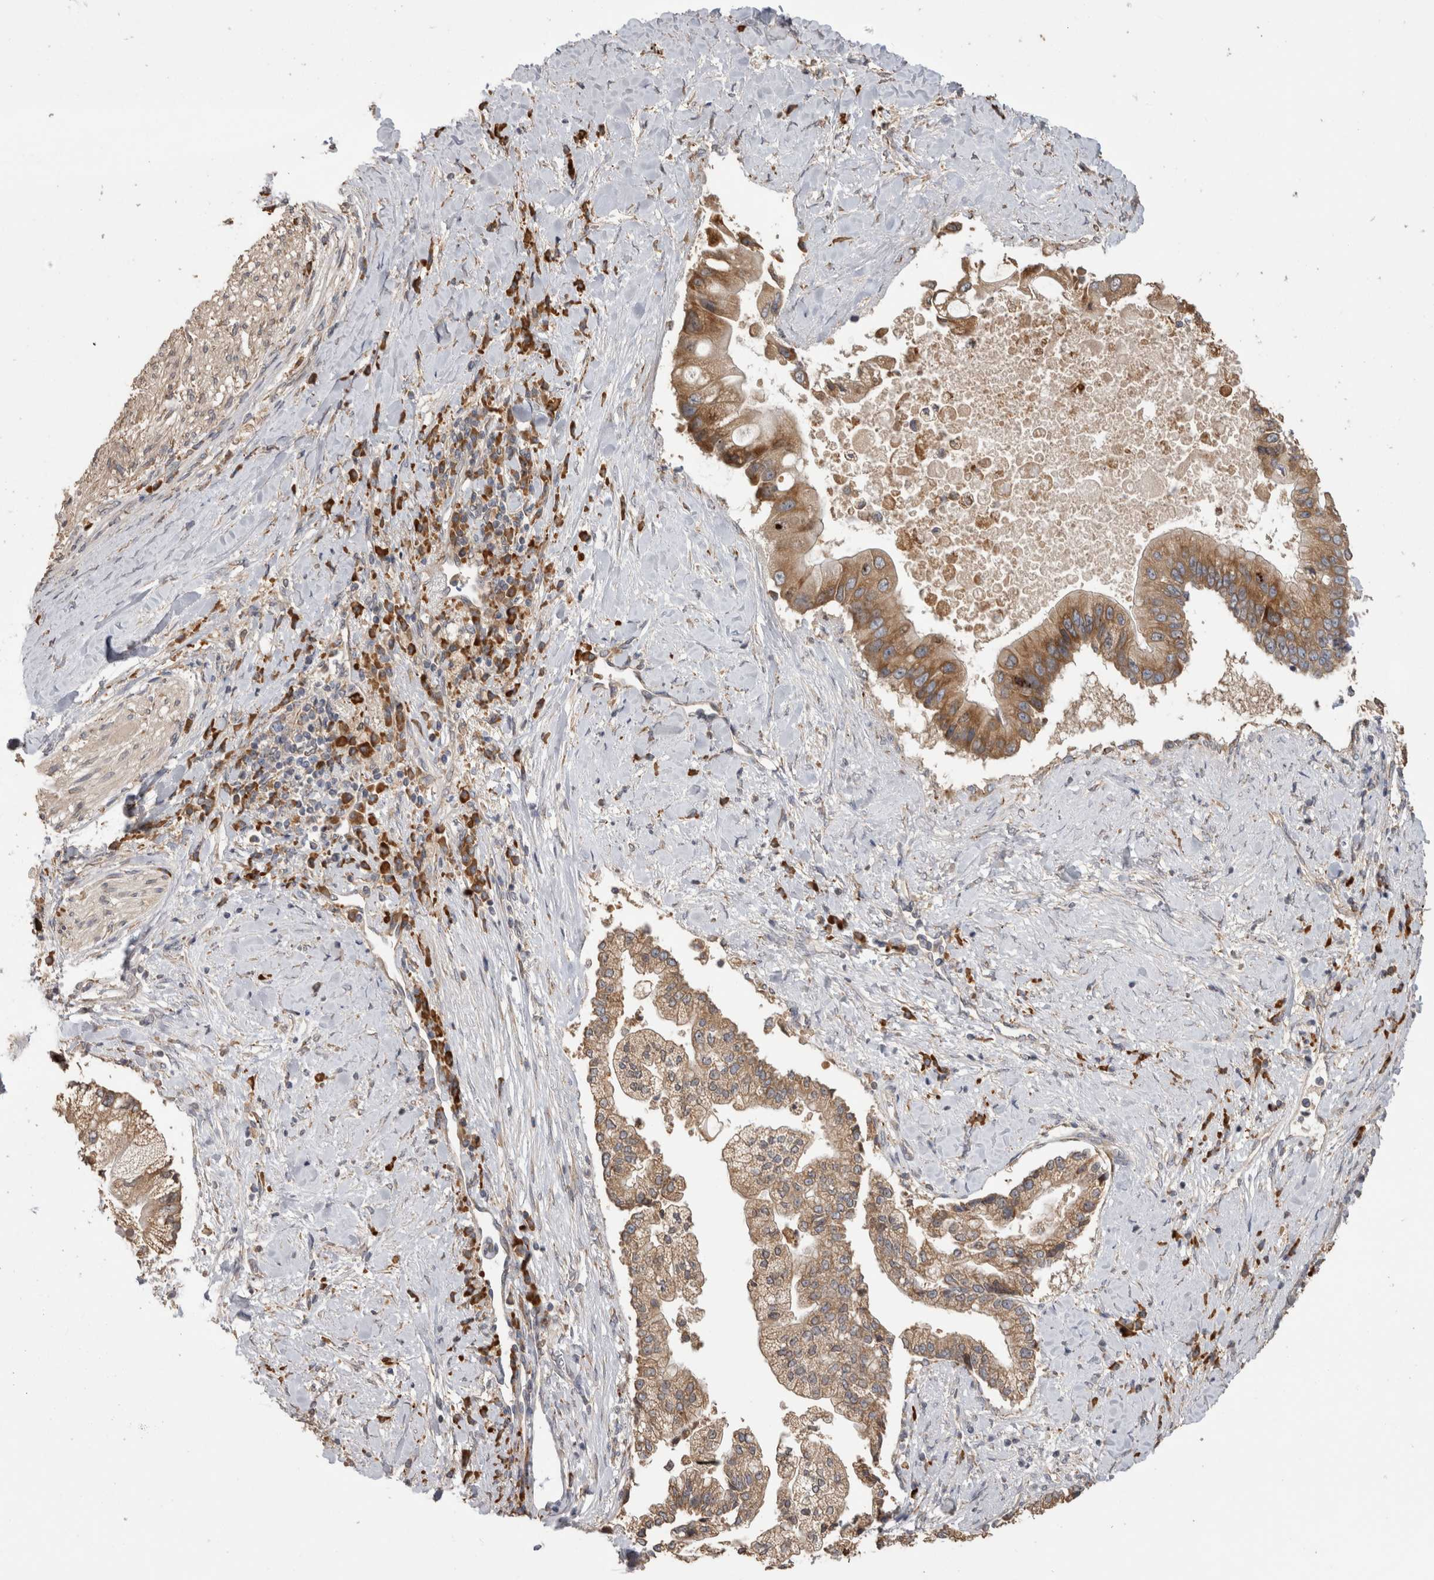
{"staining": {"intensity": "moderate", "quantity": ">75%", "location": "cytoplasmic/membranous"}, "tissue": "liver cancer", "cell_type": "Tumor cells", "image_type": "cancer", "snomed": [{"axis": "morphology", "description": "Cholangiocarcinoma"}, {"axis": "topography", "description": "Liver"}], "caption": "Brown immunohistochemical staining in liver cancer demonstrates moderate cytoplasmic/membranous positivity in about >75% of tumor cells. The staining was performed using DAB (3,3'-diaminobenzidine) to visualize the protein expression in brown, while the nuclei were stained in blue with hematoxylin (Magnification: 20x).", "gene": "TBCE", "patient": {"sex": "male", "age": 50}}